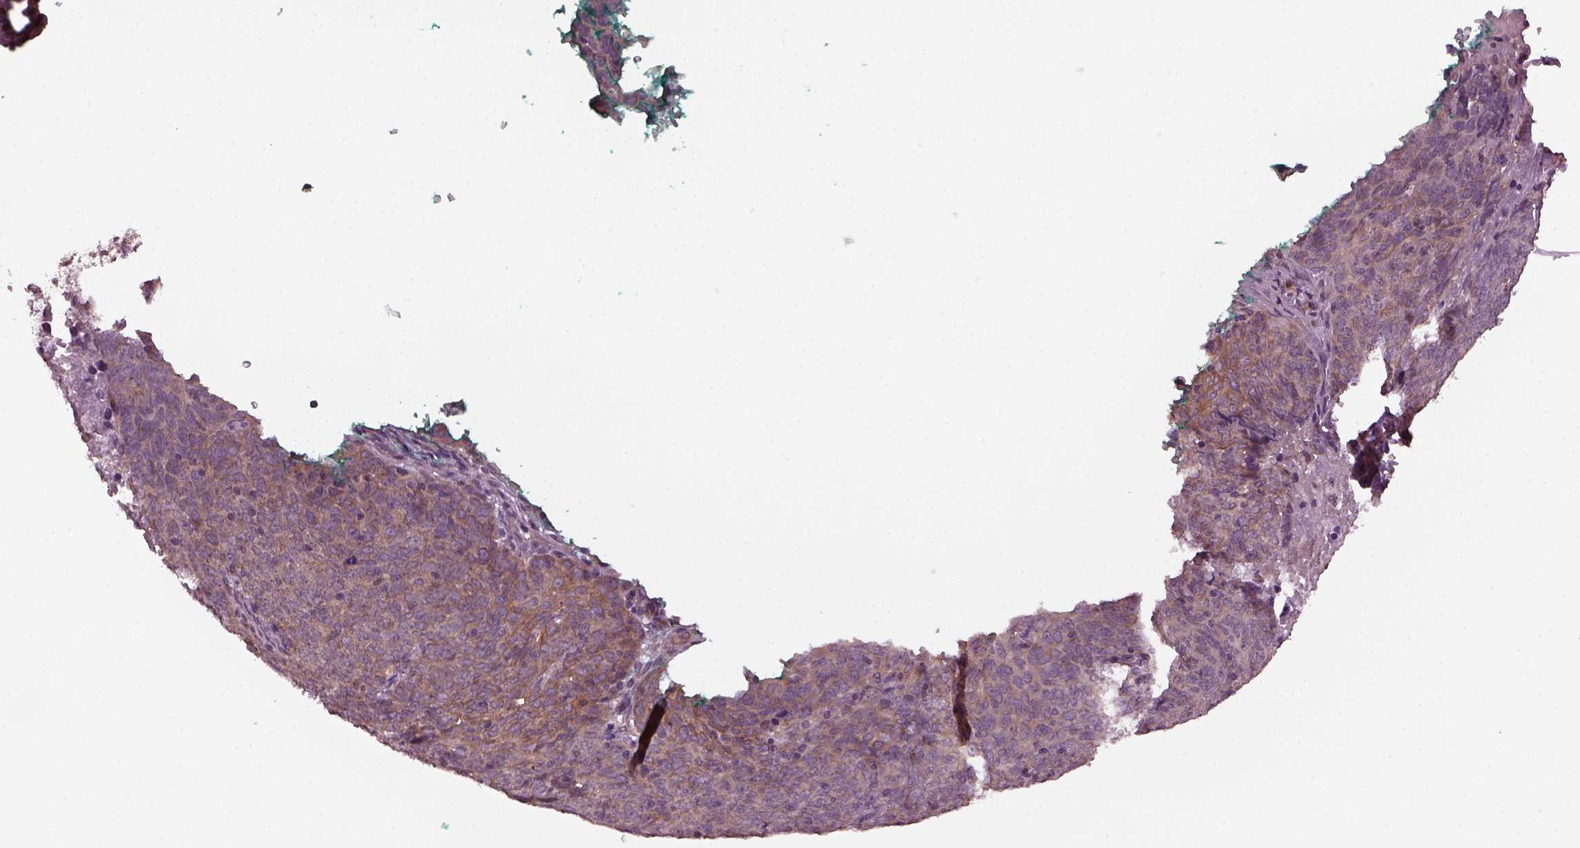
{"staining": {"intensity": "moderate", "quantity": "<25%", "location": "cytoplasmic/membranous"}, "tissue": "skin cancer", "cell_type": "Tumor cells", "image_type": "cancer", "snomed": [{"axis": "morphology", "description": "Squamous cell carcinoma, NOS"}, {"axis": "topography", "description": "Skin"}, {"axis": "topography", "description": "Anal"}], "caption": "An immunohistochemistry (IHC) photomicrograph of tumor tissue is shown. Protein staining in brown shows moderate cytoplasmic/membranous positivity in skin cancer within tumor cells.", "gene": "RUFY3", "patient": {"sex": "female", "age": 51}}